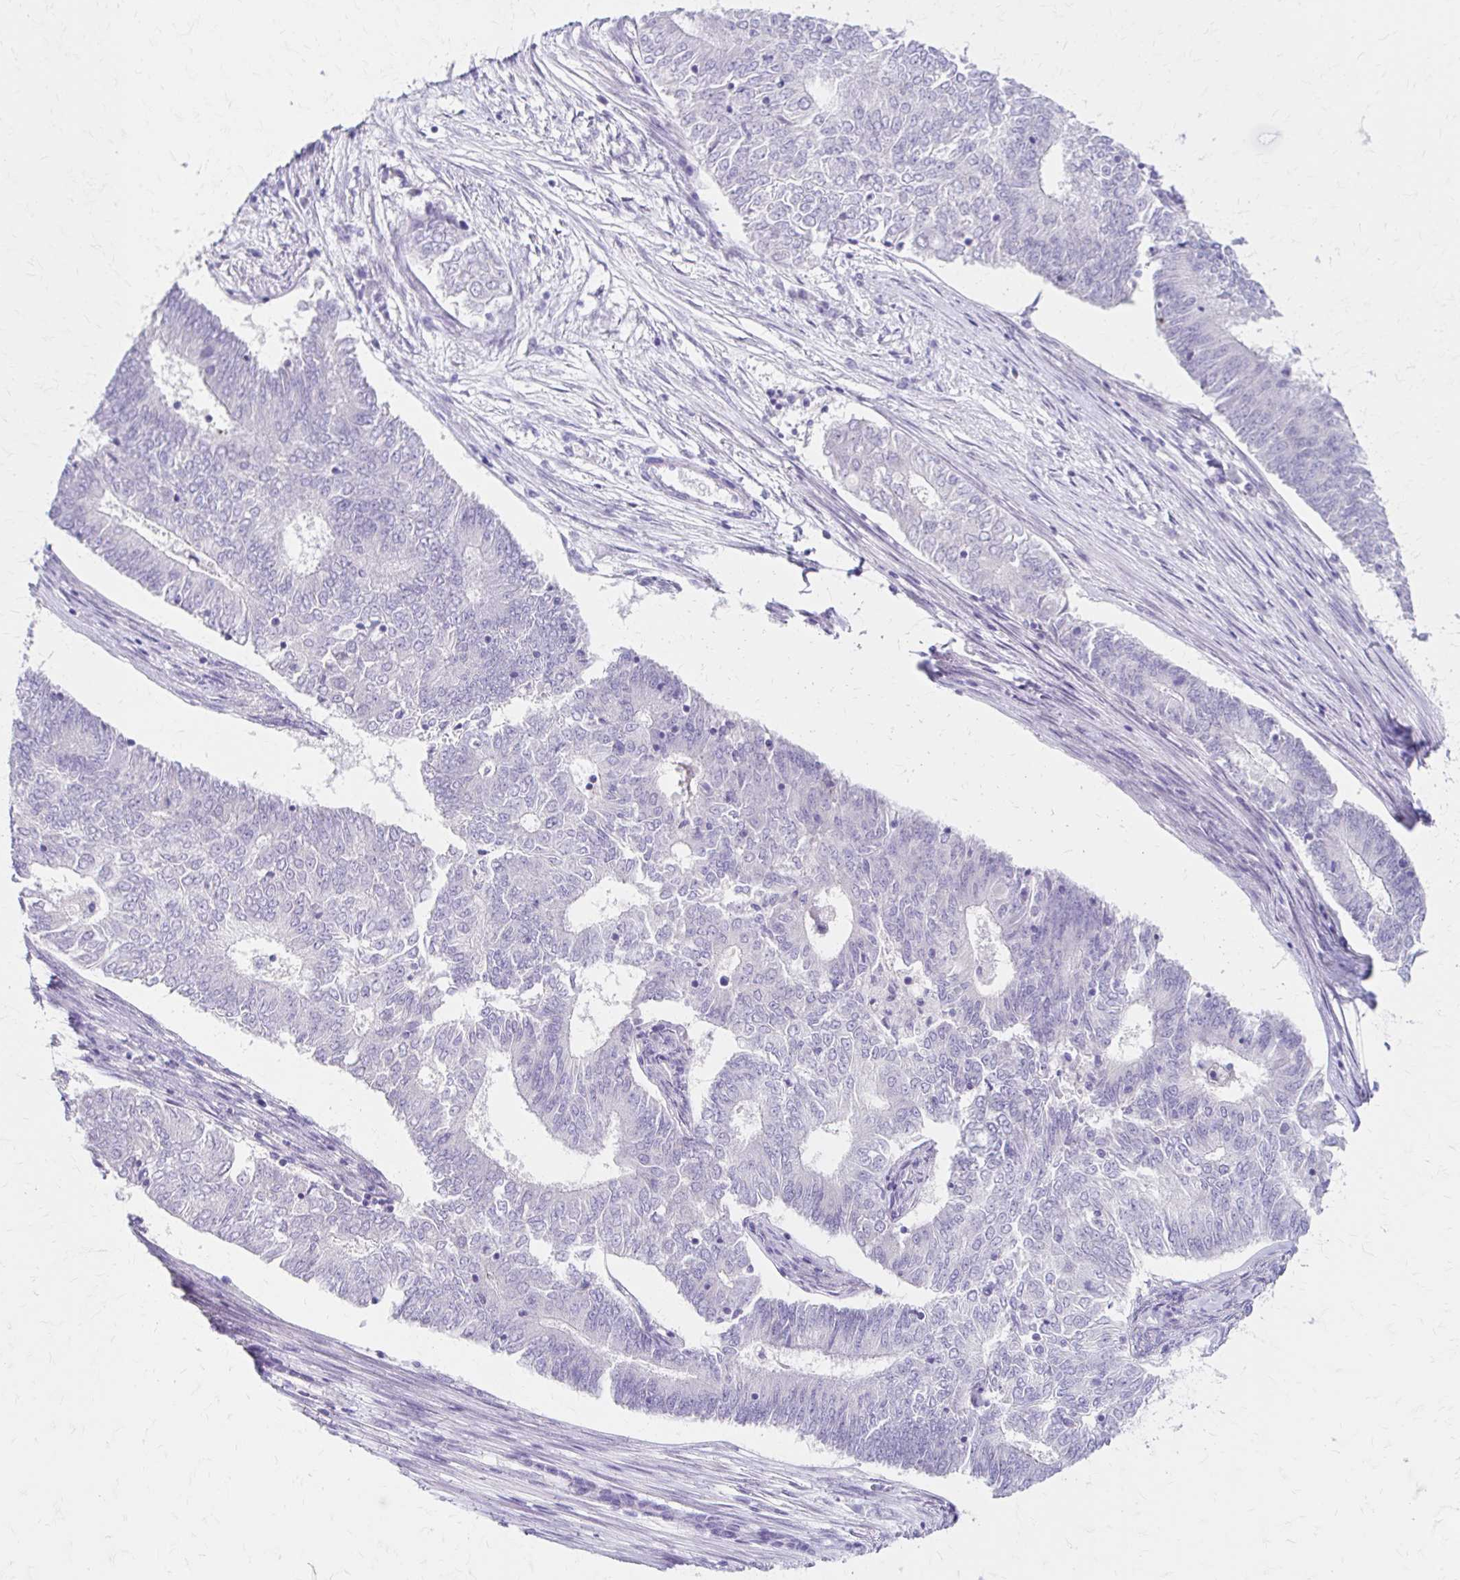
{"staining": {"intensity": "negative", "quantity": "none", "location": "none"}, "tissue": "endometrial cancer", "cell_type": "Tumor cells", "image_type": "cancer", "snomed": [{"axis": "morphology", "description": "Adenocarcinoma, NOS"}, {"axis": "topography", "description": "Endometrium"}], "caption": "Endometrial adenocarcinoma was stained to show a protein in brown. There is no significant staining in tumor cells. (Stains: DAB immunohistochemistry (IHC) with hematoxylin counter stain, Microscopy: brightfield microscopy at high magnification).", "gene": "AZGP1", "patient": {"sex": "female", "age": 62}}